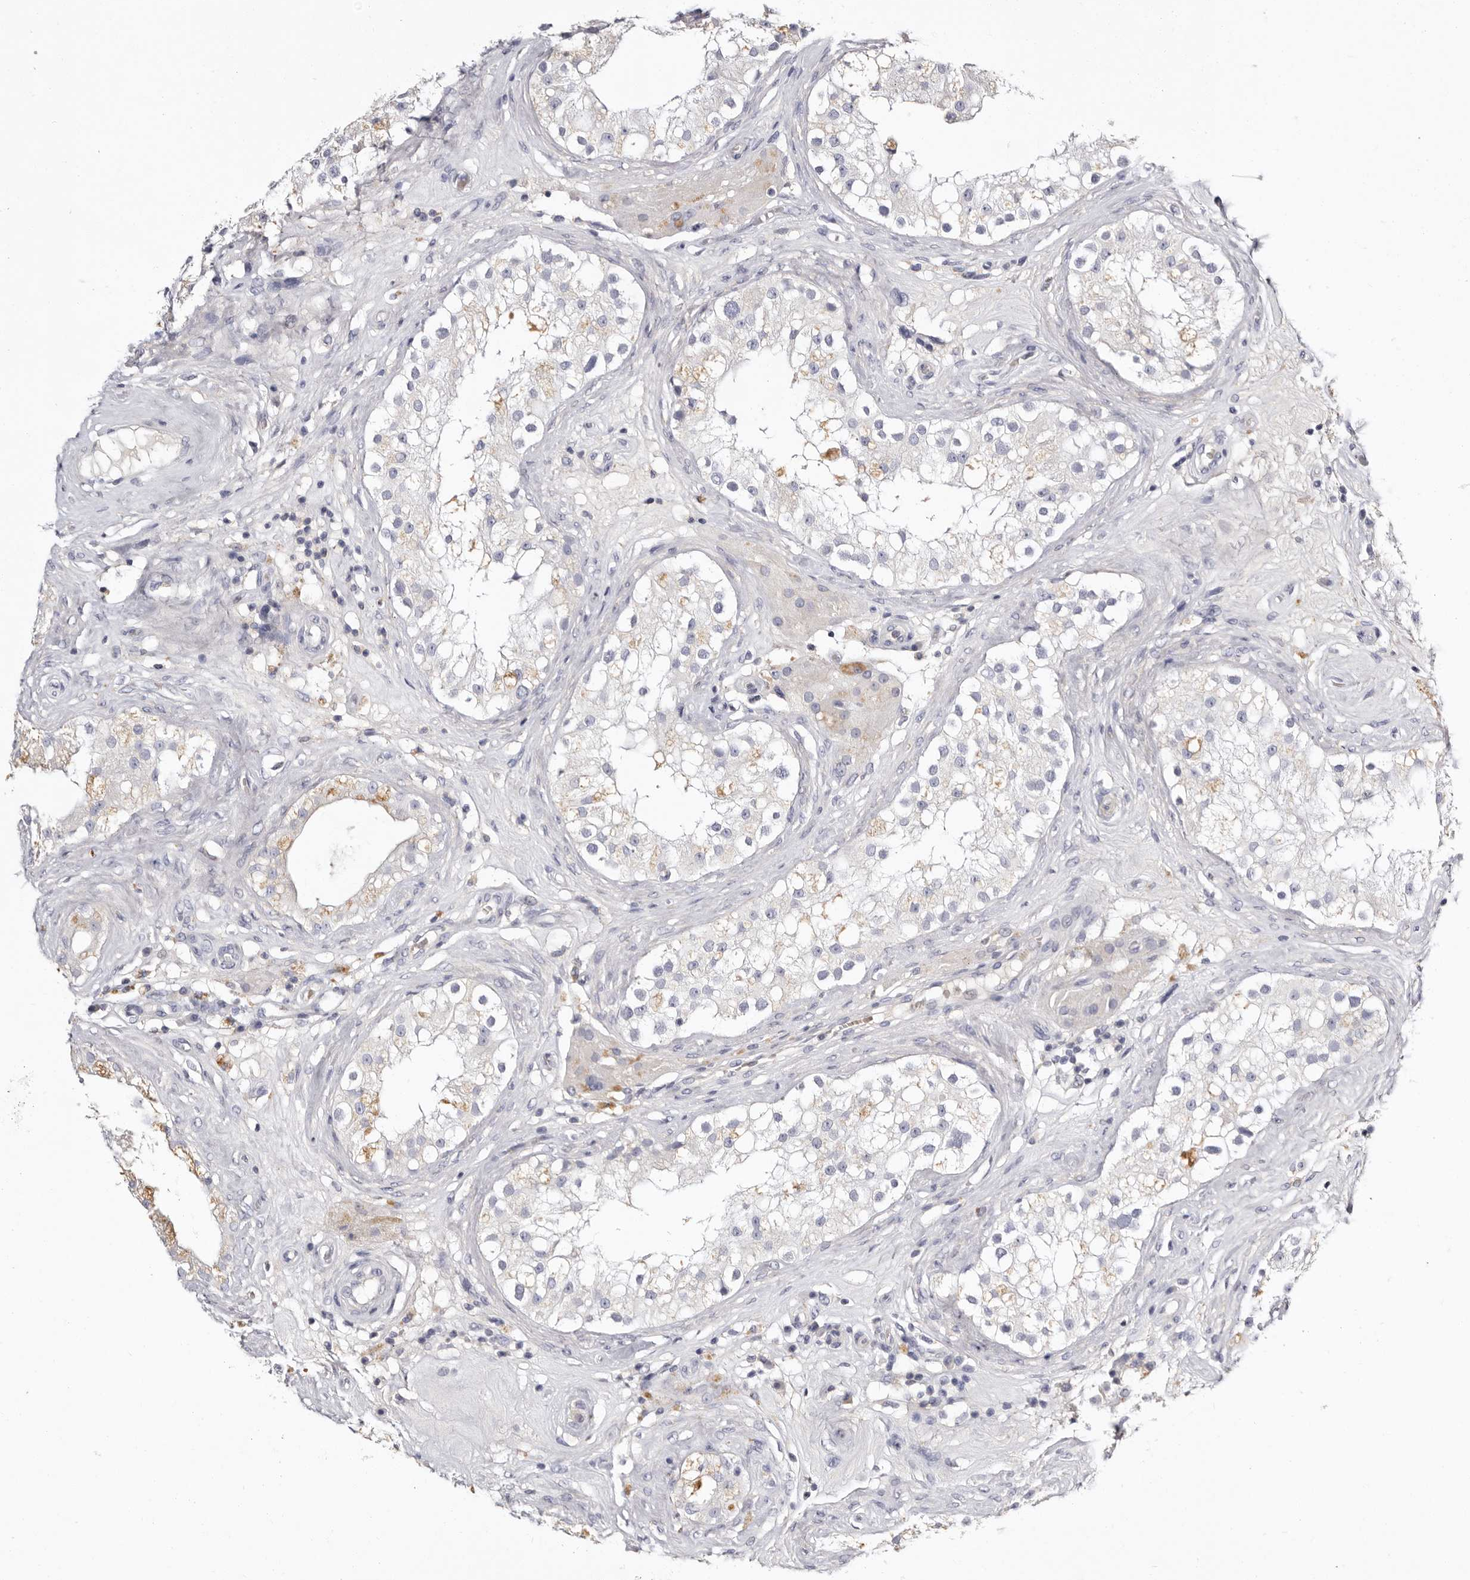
{"staining": {"intensity": "negative", "quantity": "none", "location": "none"}, "tissue": "testis", "cell_type": "Cells in seminiferous ducts", "image_type": "normal", "snomed": [{"axis": "morphology", "description": "Normal tissue, NOS"}, {"axis": "topography", "description": "Testis"}], "caption": "High magnification brightfield microscopy of unremarkable testis stained with DAB (3,3'-diaminobenzidine) (brown) and counterstained with hematoxylin (blue): cells in seminiferous ducts show no significant expression.", "gene": "S1PR5", "patient": {"sex": "male", "age": 84}}